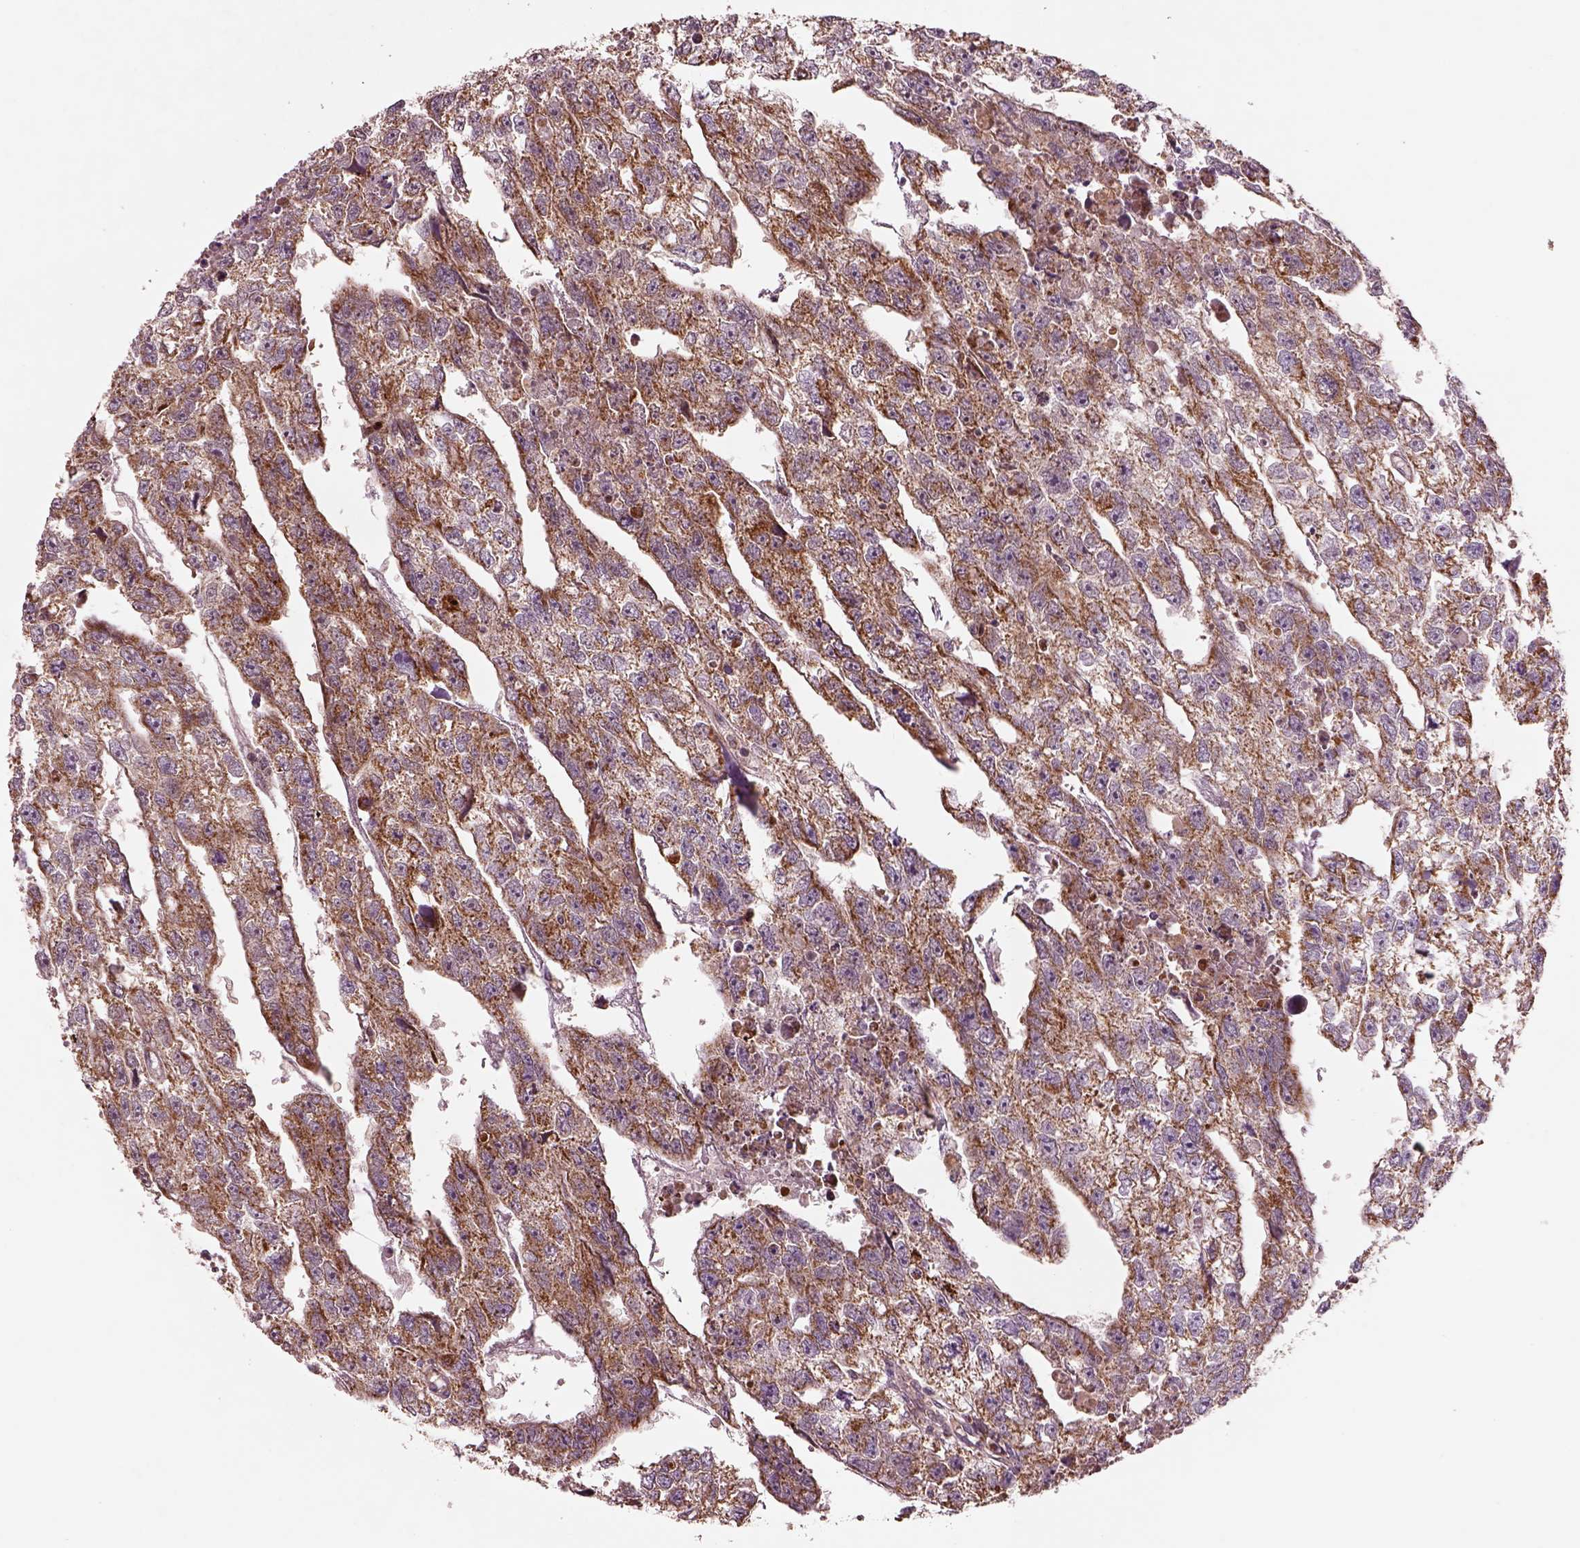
{"staining": {"intensity": "moderate", "quantity": ">75%", "location": "cytoplasmic/membranous"}, "tissue": "testis cancer", "cell_type": "Tumor cells", "image_type": "cancer", "snomed": [{"axis": "morphology", "description": "Carcinoma, Embryonal, NOS"}, {"axis": "morphology", "description": "Teratoma, malignant, NOS"}, {"axis": "topography", "description": "Testis"}], "caption": "This micrograph displays immunohistochemistry staining of testis cancer, with medium moderate cytoplasmic/membranous expression in about >75% of tumor cells.", "gene": "SLC25A5", "patient": {"sex": "male", "age": 44}}